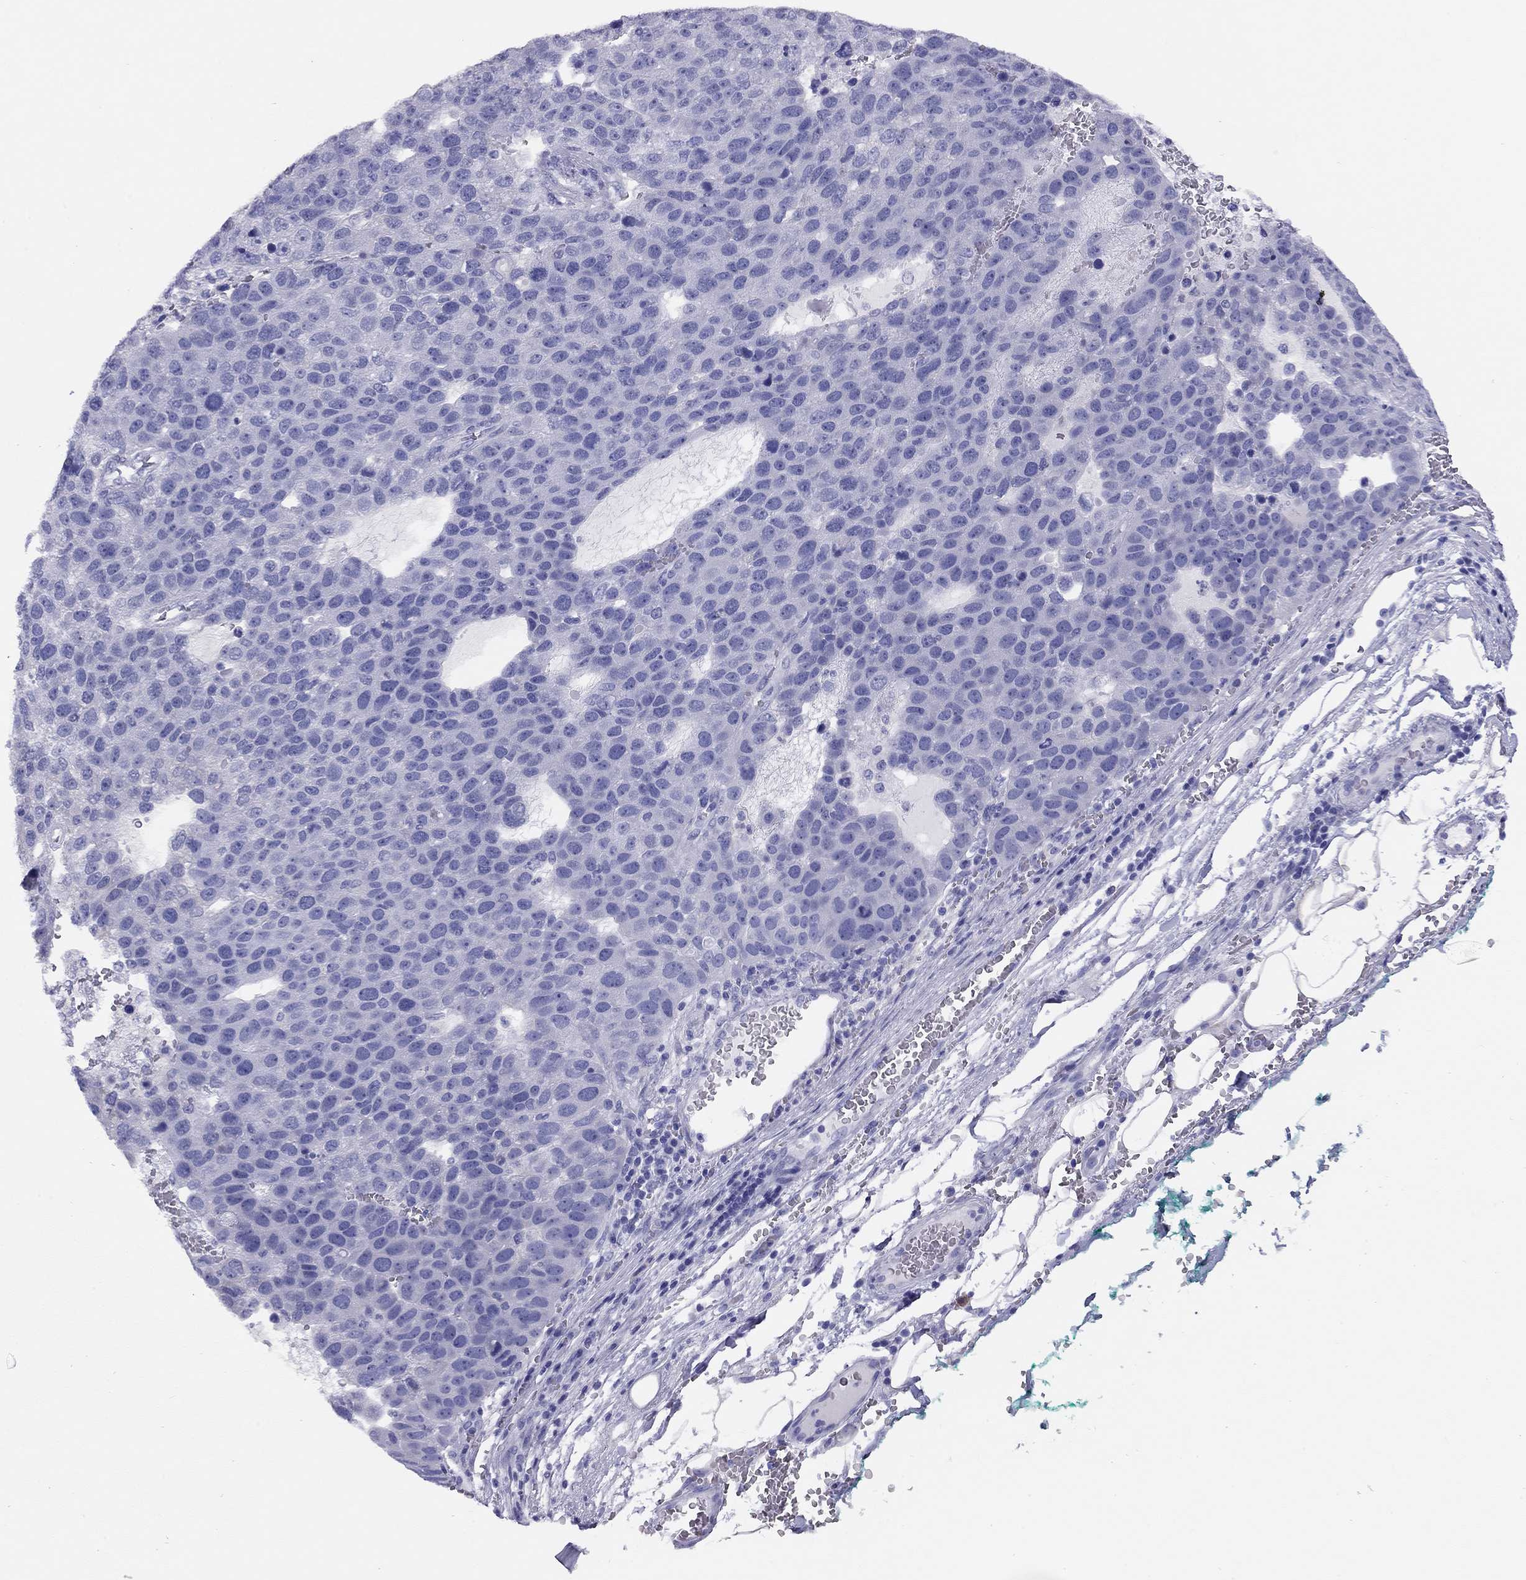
{"staining": {"intensity": "negative", "quantity": "none", "location": "none"}, "tissue": "pancreatic cancer", "cell_type": "Tumor cells", "image_type": "cancer", "snomed": [{"axis": "morphology", "description": "Adenocarcinoma, NOS"}, {"axis": "topography", "description": "Pancreas"}], "caption": "This image is of pancreatic cancer stained with immunohistochemistry to label a protein in brown with the nuclei are counter-stained blue. There is no expression in tumor cells.", "gene": "LRIT2", "patient": {"sex": "female", "age": 61}}